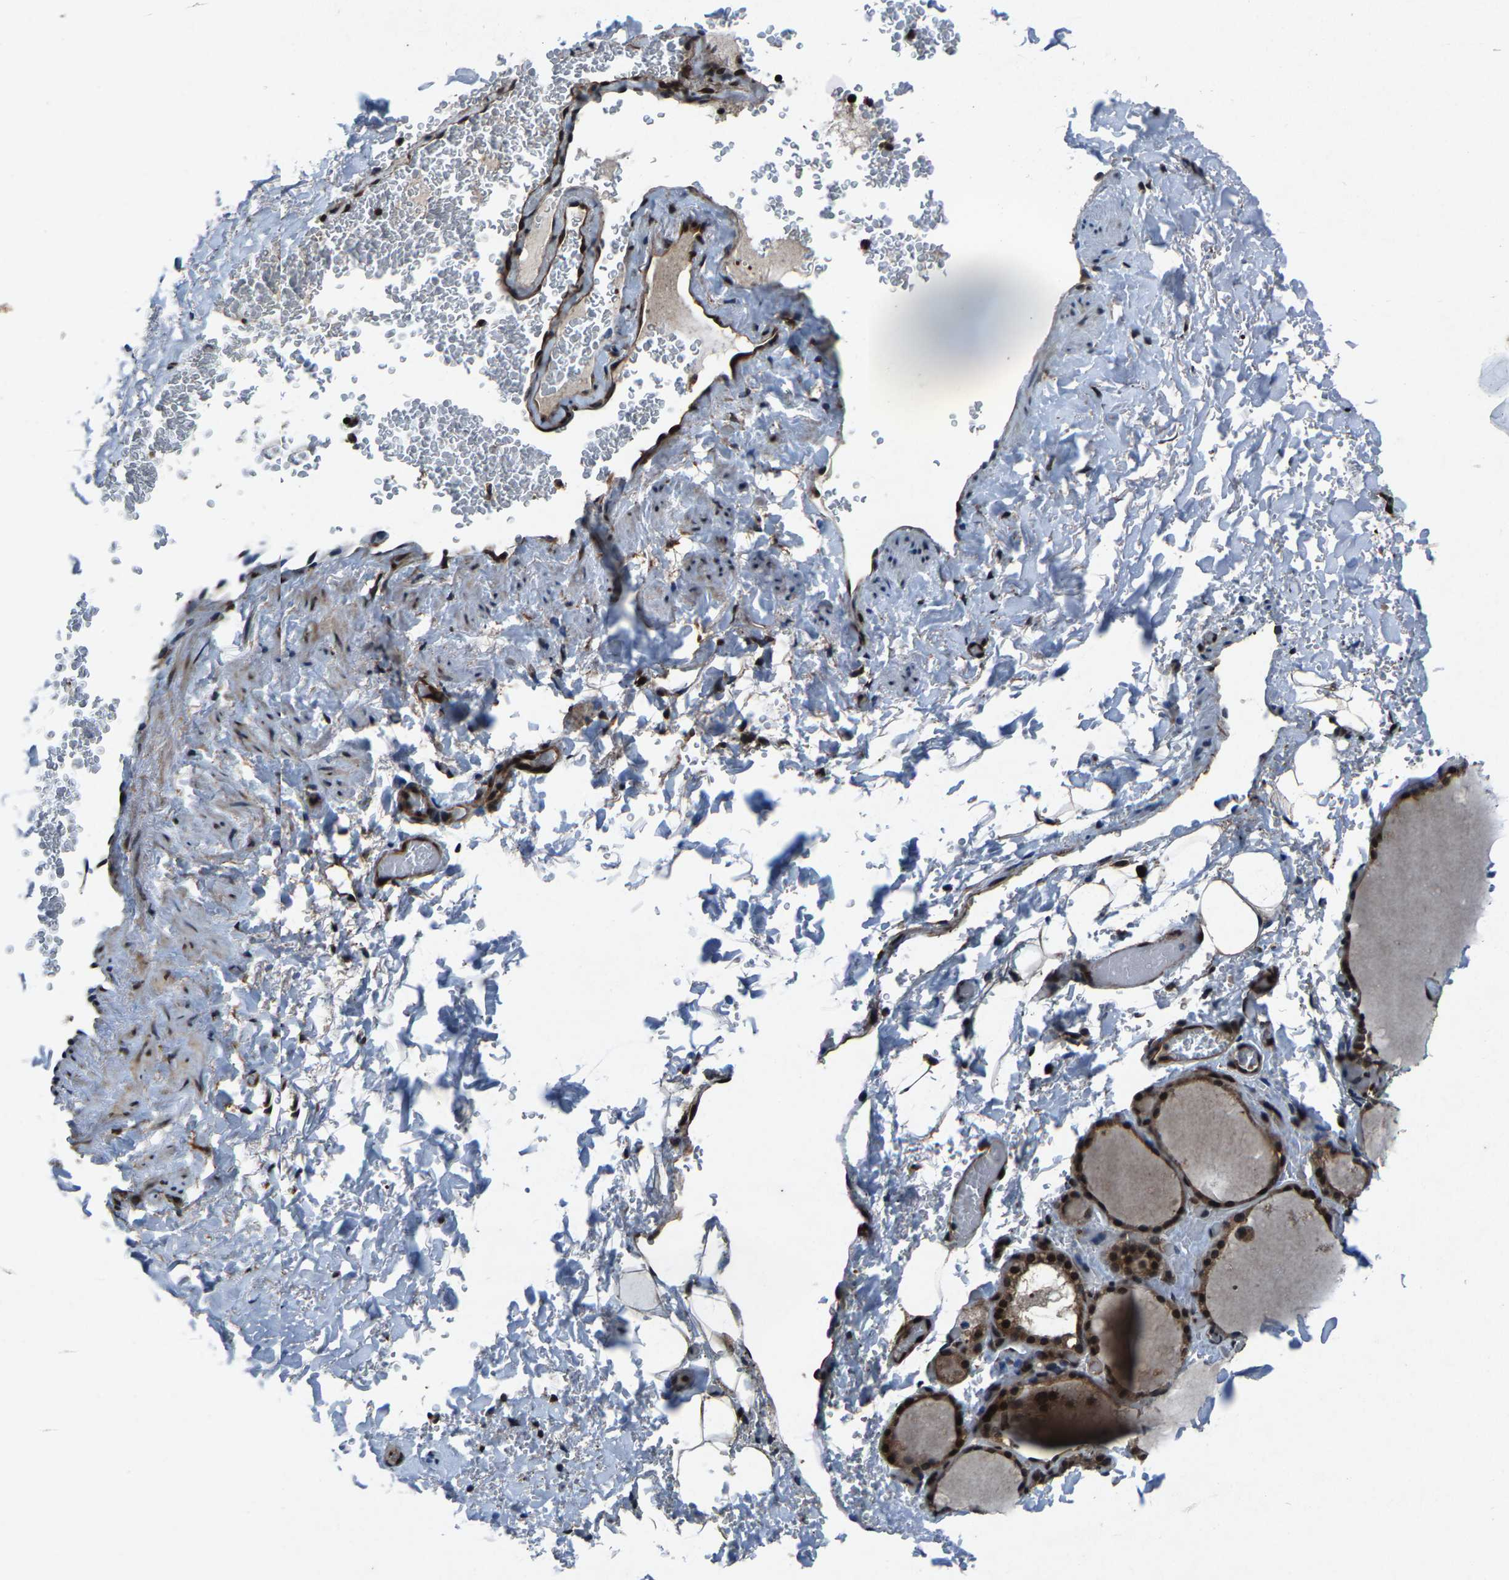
{"staining": {"intensity": "strong", "quantity": ">75%", "location": "cytoplasmic/membranous,nuclear"}, "tissue": "thyroid gland", "cell_type": "Glandular cells", "image_type": "normal", "snomed": [{"axis": "morphology", "description": "Normal tissue, NOS"}, {"axis": "topography", "description": "Thyroid gland"}], "caption": "IHC (DAB (3,3'-diaminobenzidine)) staining of unremarkable thyroid gland demonstrates strong cytoplasmic/membranous,nuclear protein positivity in approximately >75% of glandular cells.", "gene": "ATXN3", "patient": {"sex": "male", "age": 61}}